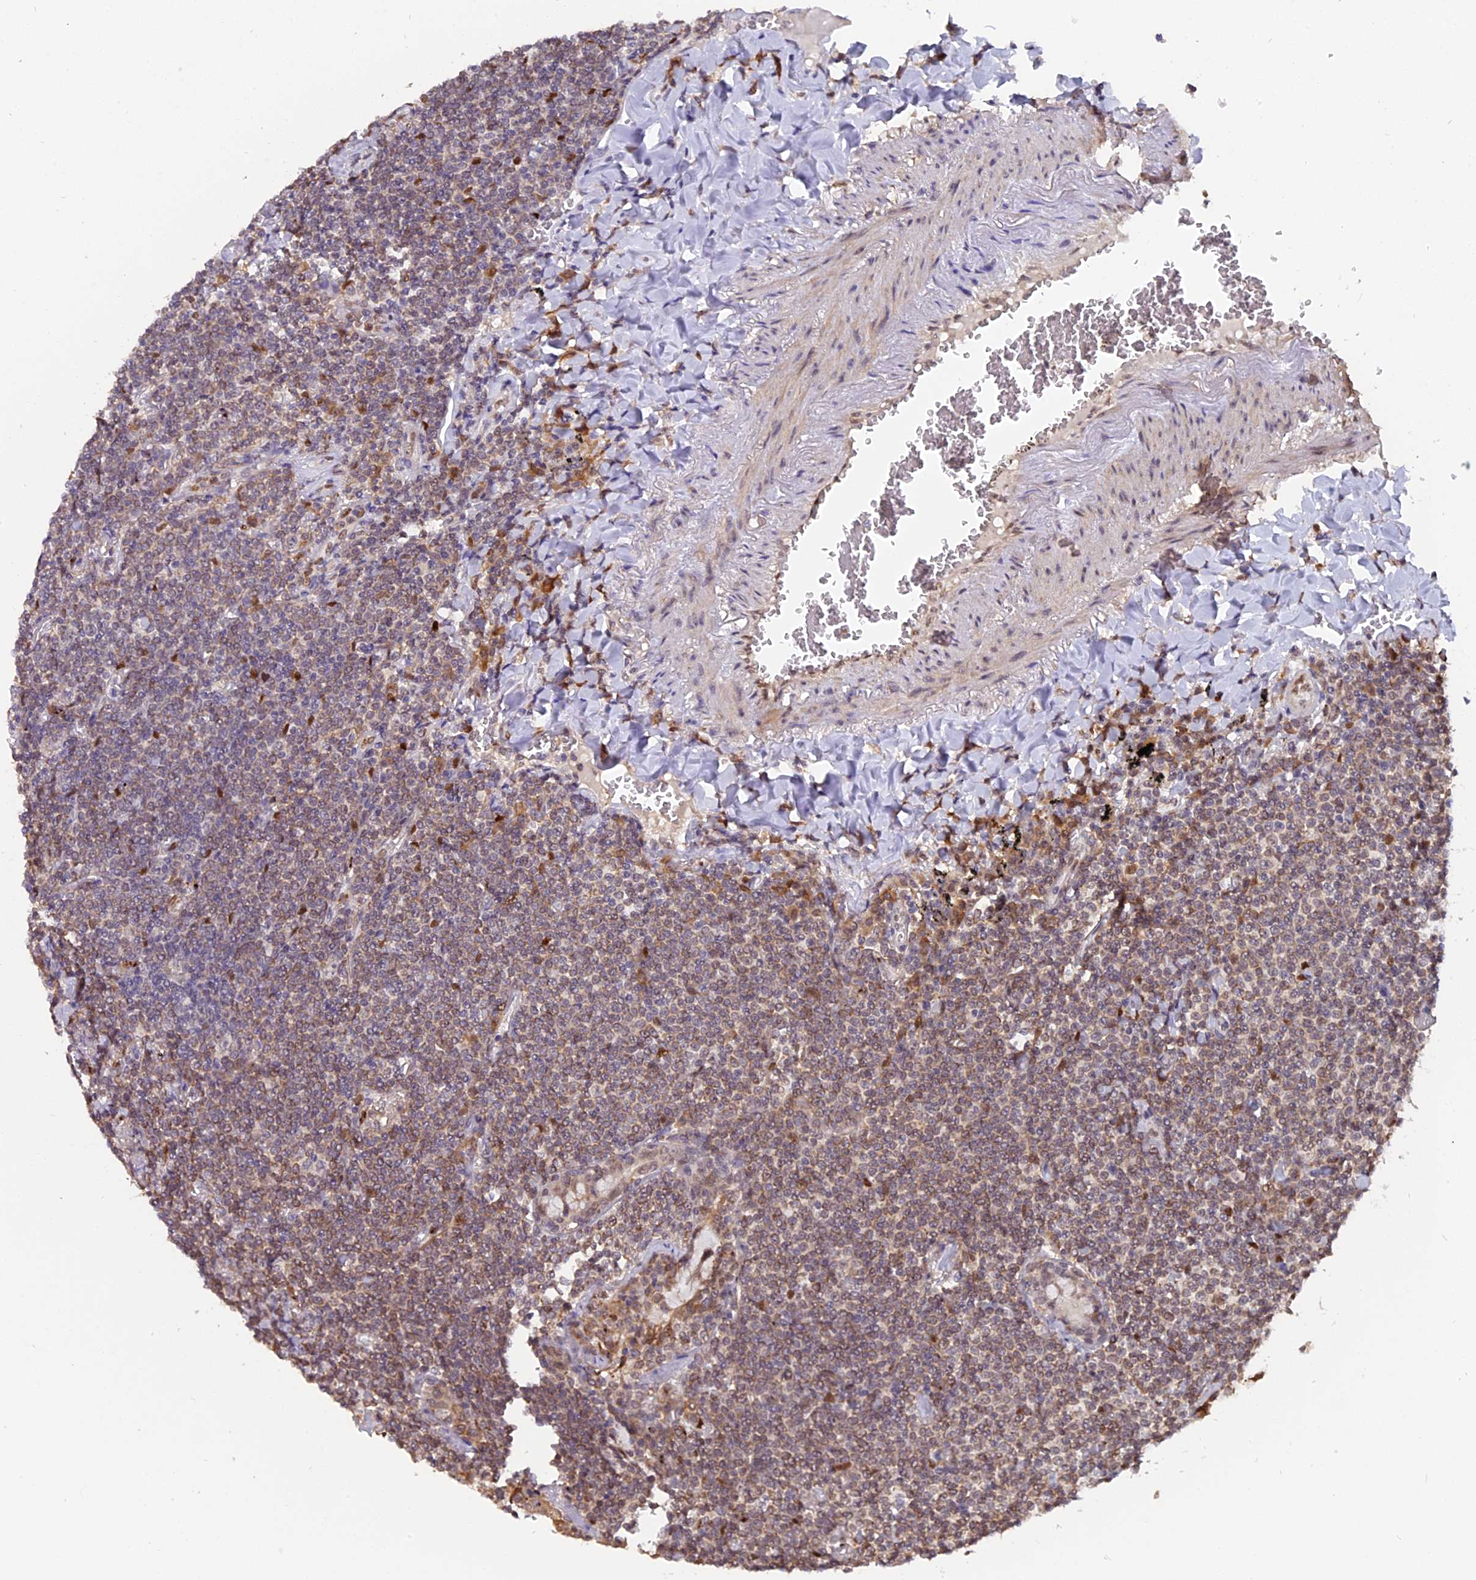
{"staining": {"intensity": "weak", "quantity": "25%-75%", "location": "cytoplasmic/membranous,nuclear"}, "tissue": "lymphoma", "cell_type": "Tumor cells", "image_type": "cancer", "snomed": [{"axis": "morphology", "description": "Malignant lymphoma, non-Hodgkin's type, Low grade"}, {"axis": "topography", "description": "Lung"}], "caption": "Low-grade malignant lymphoma, non-Hodgkin's type stained with DAB IHC displays low levels of weak cytoplasmic/membranous and nuclear positivity in about 25%-75% of tumor cells.", "gene": "FAM118B", "patient": {"sex": "female", "age": 71}}